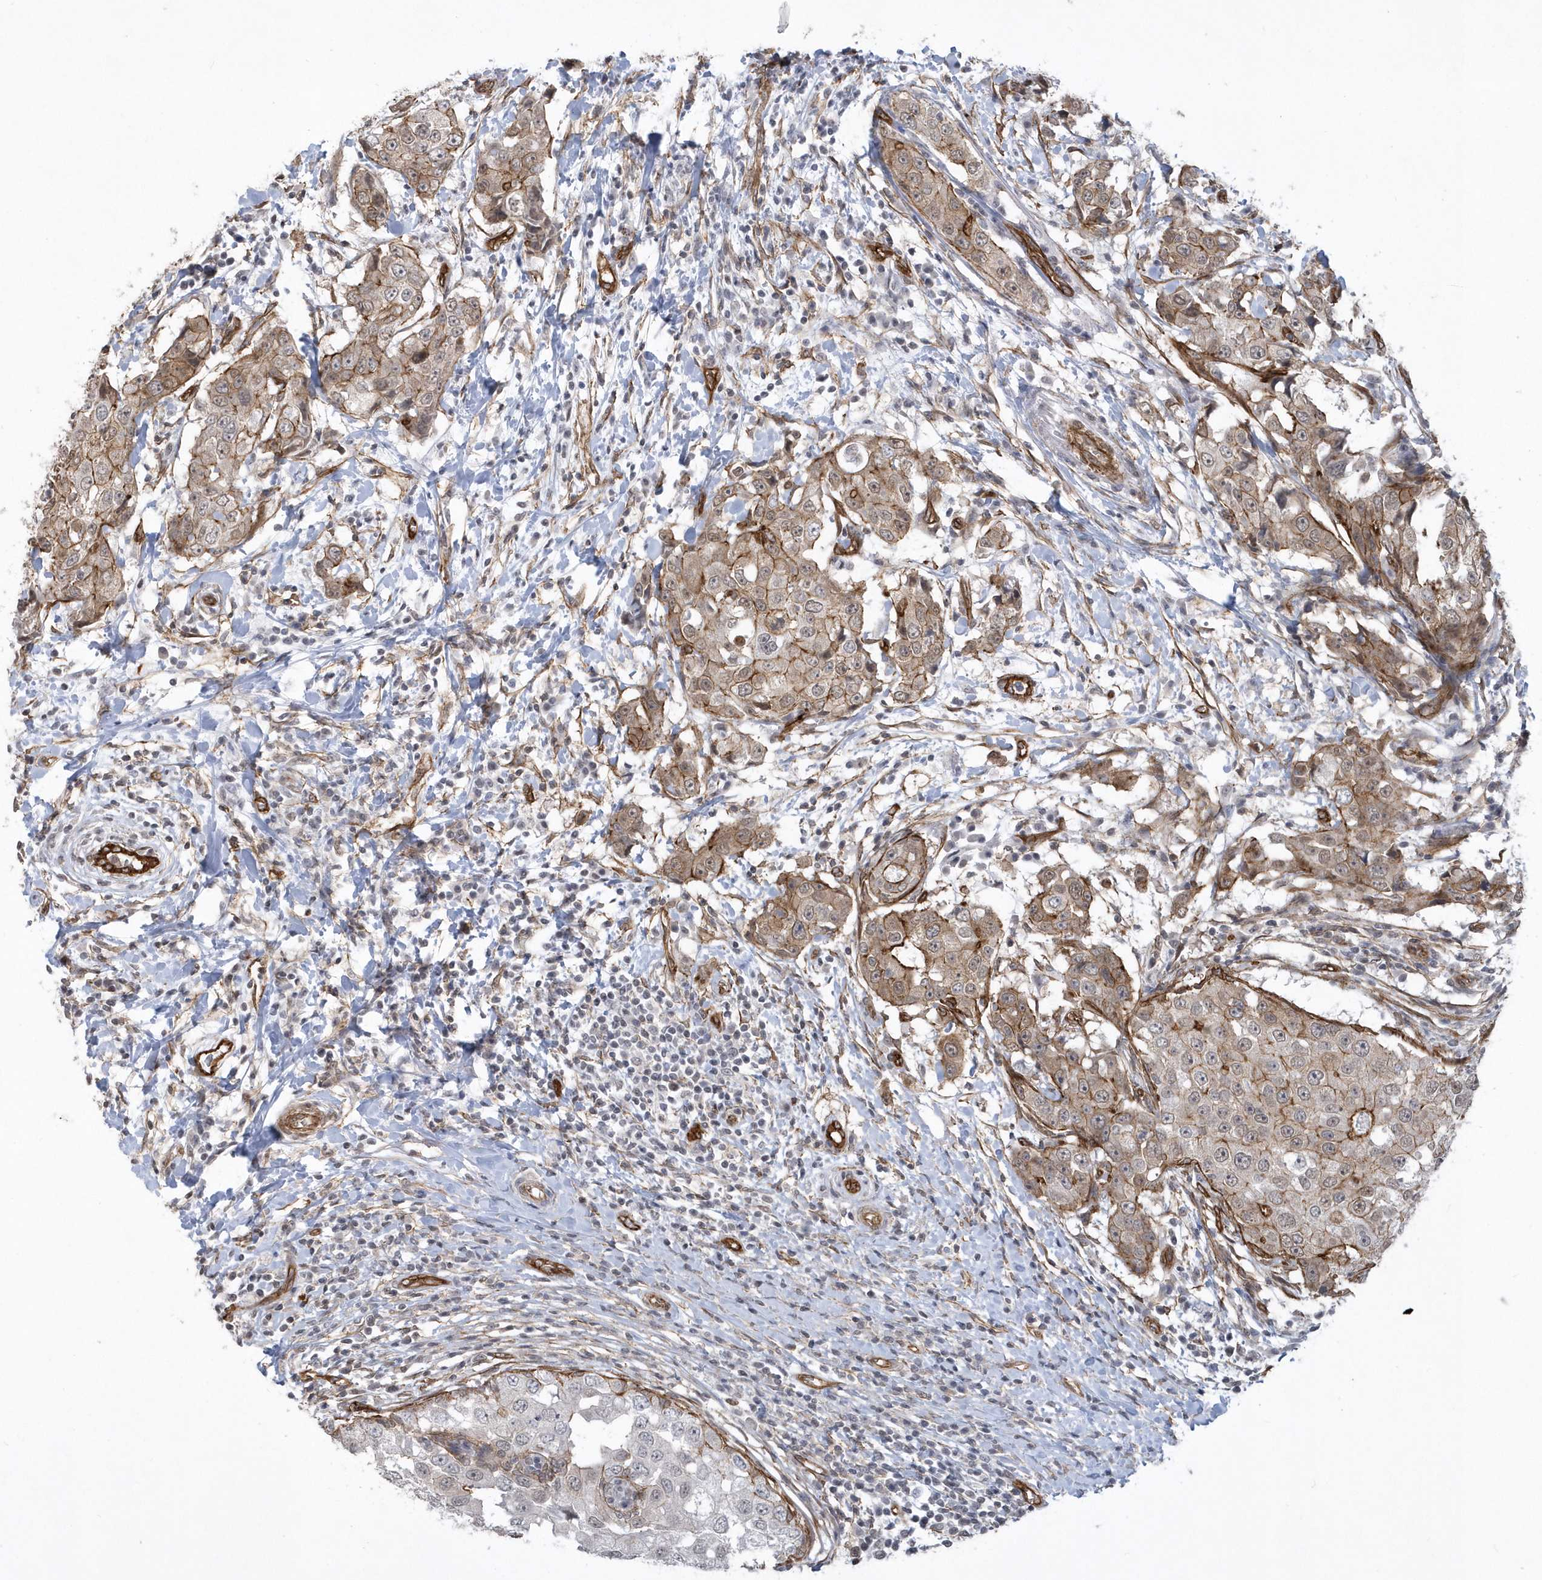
{"staining": {"intensity": "moderate", "quantity": ">75%", "location": "cytoplasmic/membranous"}, "tissue": "breast cancer", "cell_type": "Tumor cells", "image_type": "cancer", "snomed": [{"axis": "morphology", "description": "Duct carcinoma"}, {"axis": "topography", "description": "Breast"}], "caption": "Immunohistochemistry photomicrograph of breast intraductal carcinoma stained for a protein (brown), which demonstrates medium levels of moderate cytoplasmic/membranous expression in approximately >75% of tumor cells.", "gene": "RAI14", "patient": {"sex": "female", "age": 27}}